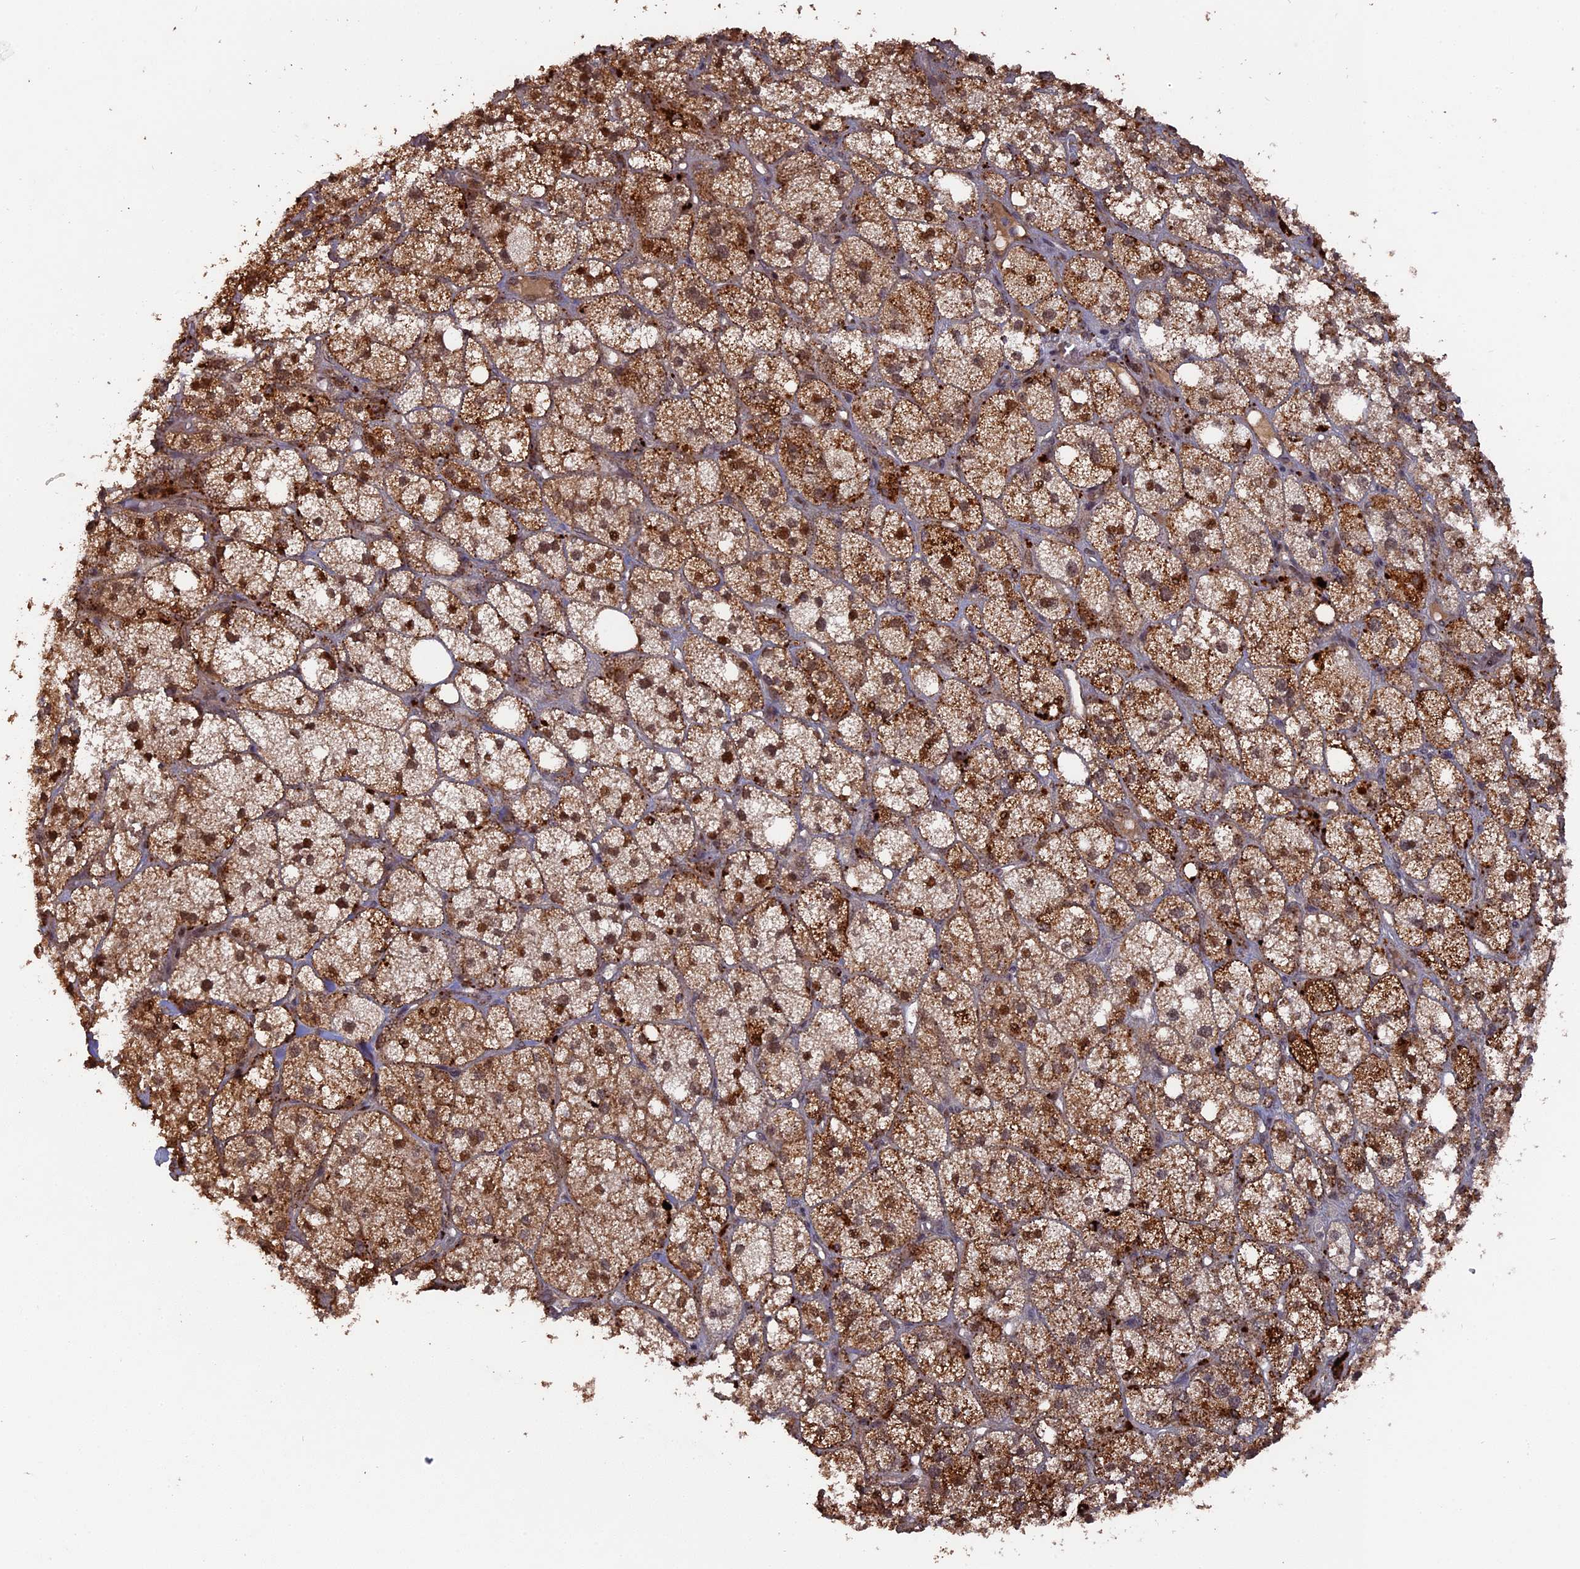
{"staining": {"intensity": "strong", "quantity": ">75%", "location": "cytoplasmic/membranous,nuclear"}, "tissue": "adrenal gland", "cell_type": "Glandular cells", "image_type": "normal", "snomed": [{"axis": "morphology", "description": "Normal tissue, NOS"}, {"axis": "topography", "description": "Adrenal gland"}], "caption": "Approximately >75% of glandular cells in benign adrenal gland display strong cytoplasmic/membranous,nuclear protein positivity as visualized by brown immunohistochemical staining.", "gene": "TELO2", "patient": {"sex": "male", "age": 61}}